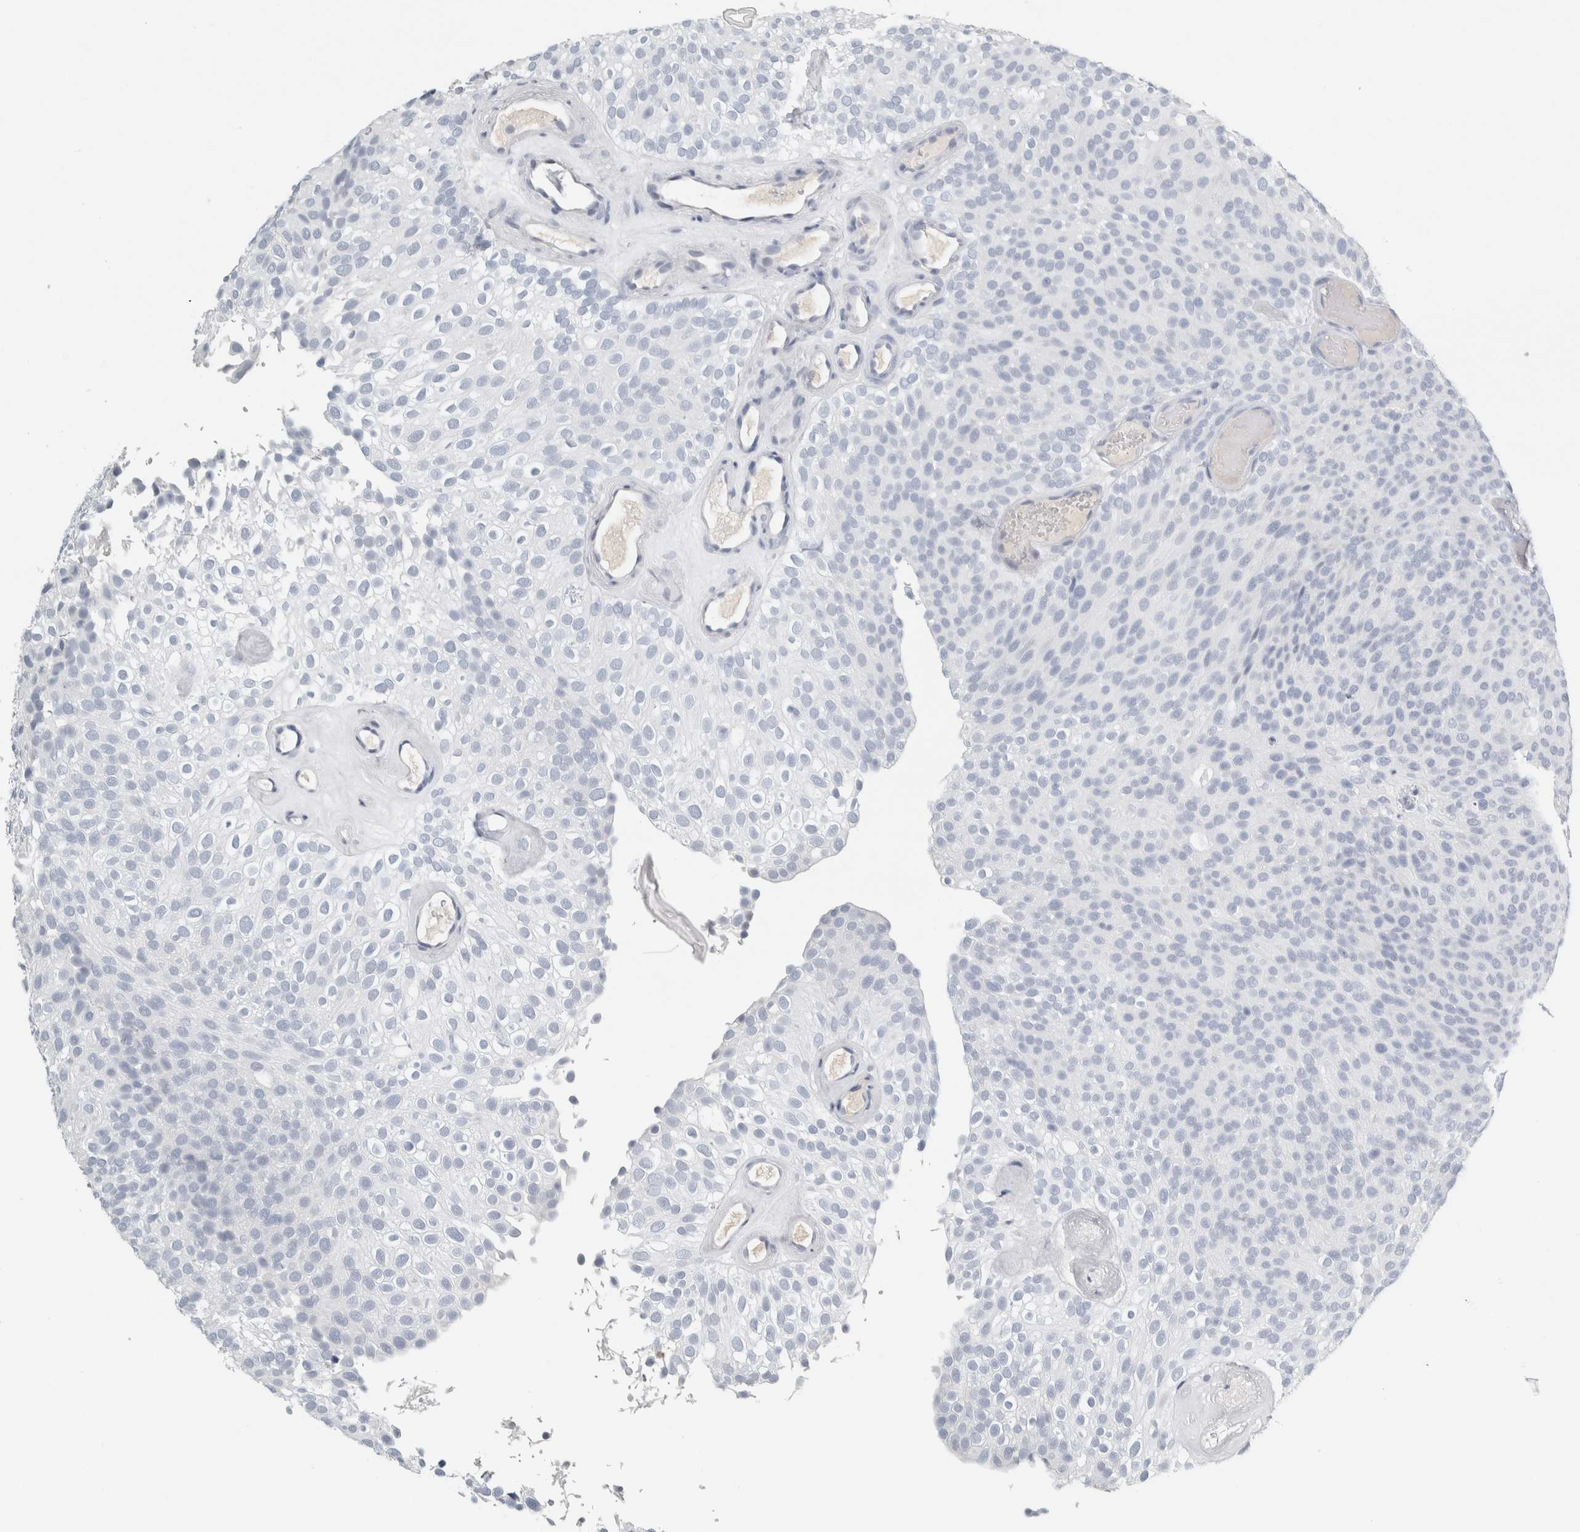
{"staining": {"intensity": "negative", "quantity": "none", "location": "none"}, "tissue": "urothelial cancer", "cell_type": "Tumor cells", "image_type": "cancer", "snomed": [{"axis": "morphology", "description": "Urothelial carcinoma, Low grade"}, {"axis": "topography", "description": "Urinary bladder"}], "caption": "Immunohistochemistry image of urothelial cancer stained for a protein (brown), which exhibits no positivity in tumor cells.", "gene": "TSPAN8", "patient": {"sex": "male", "age": 78}}